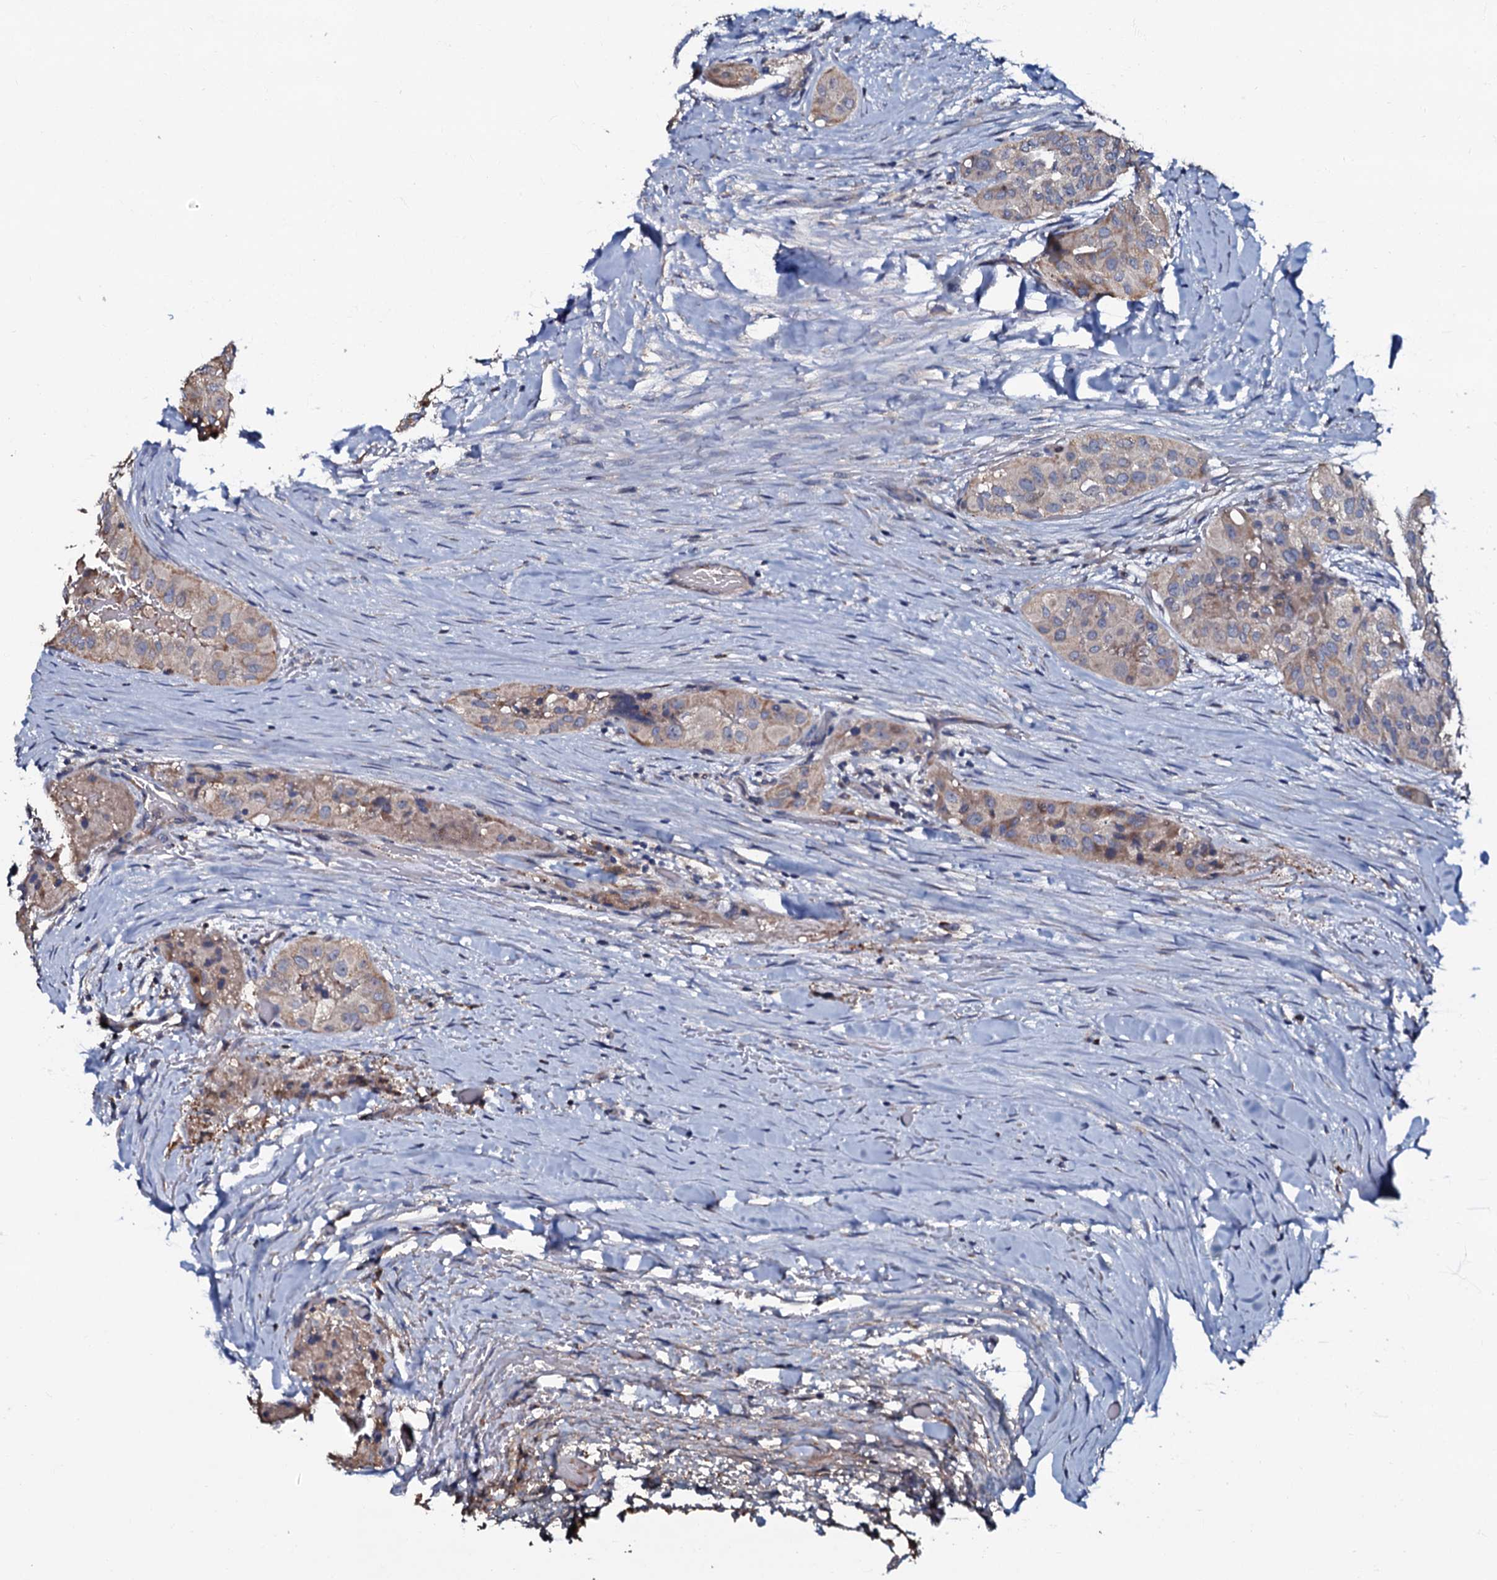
{"staining": {"intensity": "weak", "quantity": ">75%", "location": "cytoplasmic/membranous"}, "tissue": "thyroid cancer", "cell_type": "Tumor cells", "image_type": "cancer", "snomed": [{"axis": "morphology", "description": "Papillary adenocarcinoma, NOS"}, {"axis": "topography", "description": "Thyroid gland"}], "caption": "The micrograph shows immunohistochemical staining of thyroid cancer. There is weak cytoplasmic/membranous positivity is present in approximately >75% of tumor cells.", "gene": "CPNE2", "patient": {"sex": "female", "age": 59}}